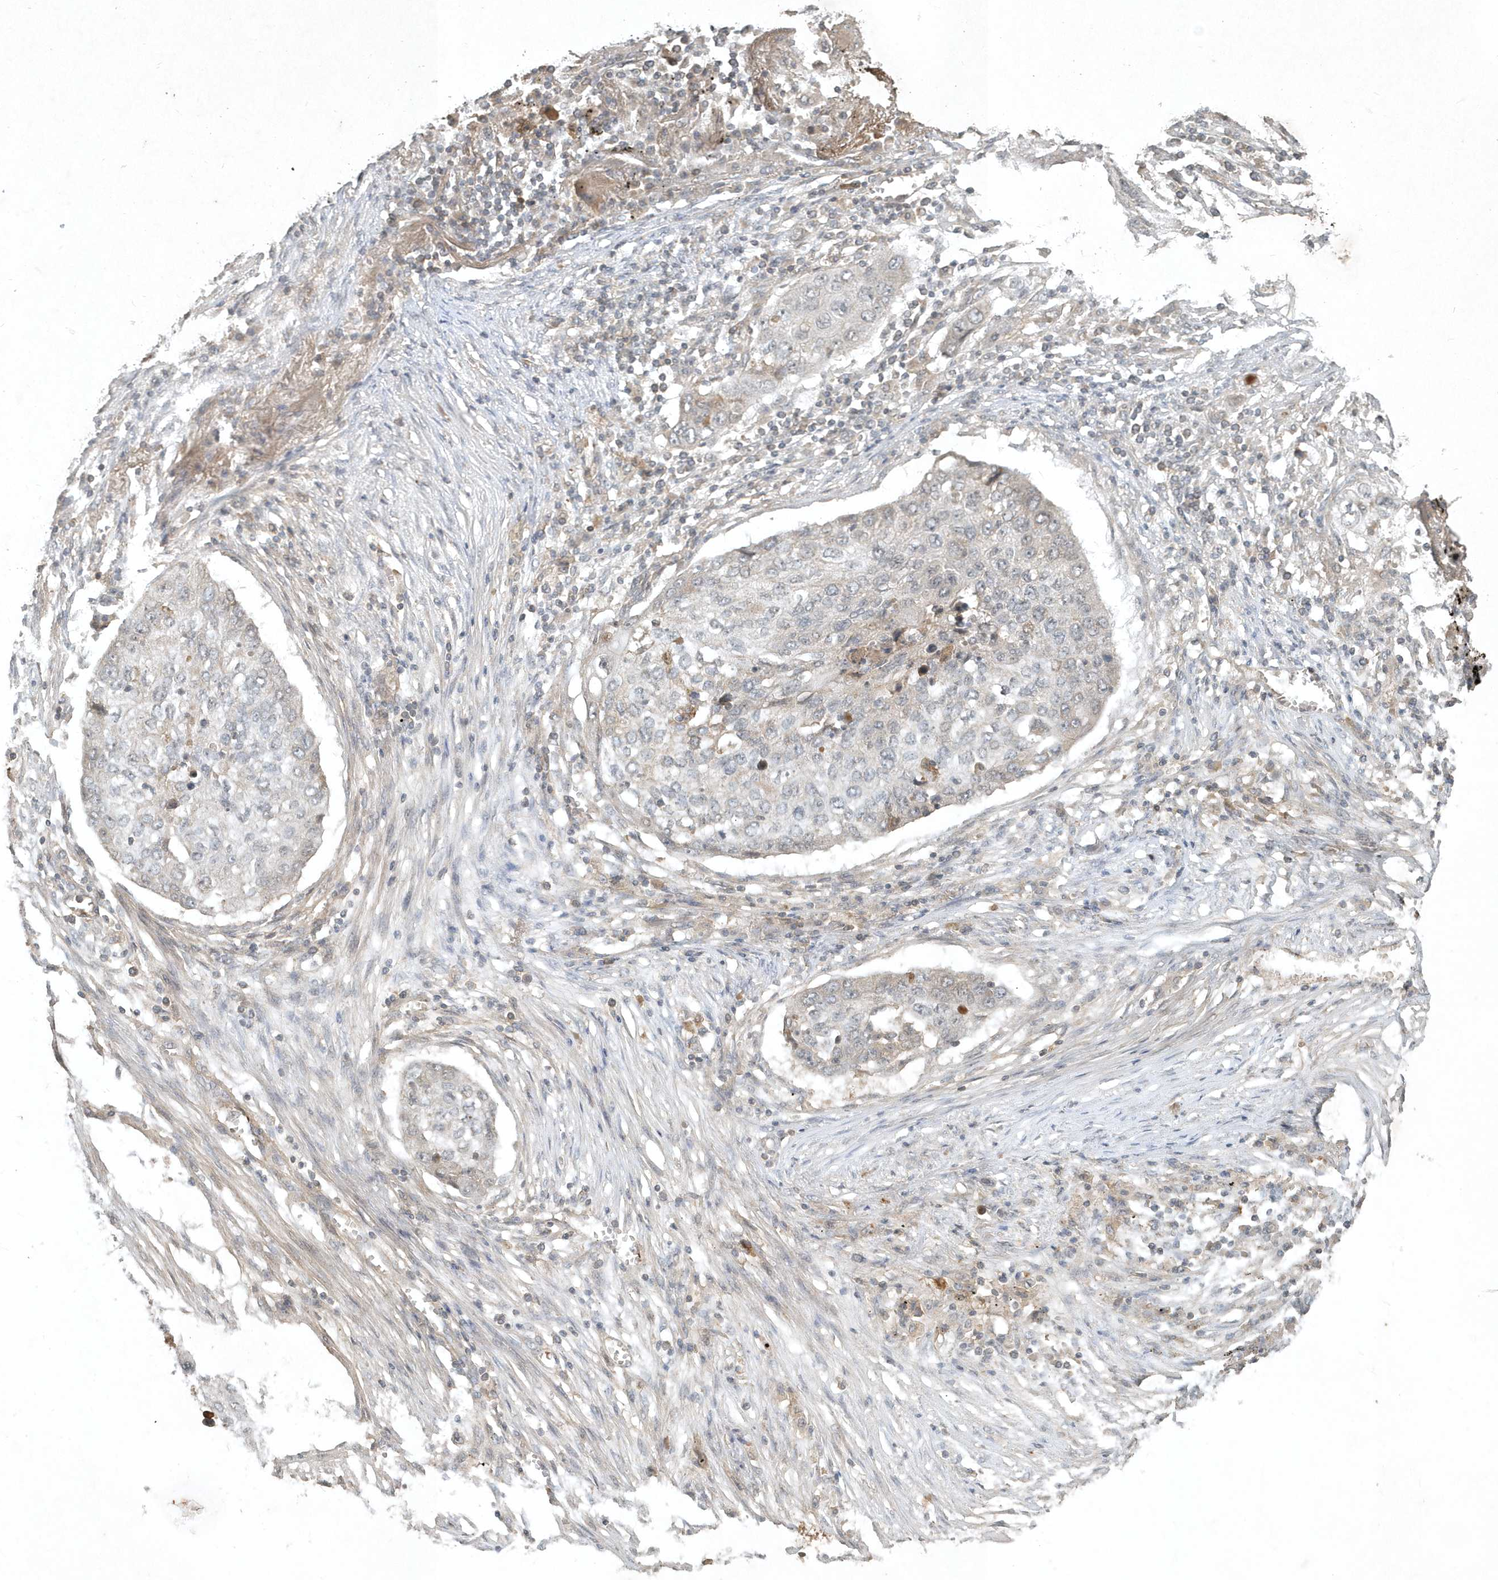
{"staining": {"intensity": "negative", "quantity": "none", "location": "none"}, "tissue": "lung cancer", "cell_type": "Tumor cells", "image_type": "cancer", "snomed": [{"axis": "morphology", "description": "Squamous cell carcinoma, NOS"}, {"axis": "topography", "description": "Lung"}], "caption": "Squamous cell carcinoma (lung) stained for a protein using IHC exhibits no expression tumor cells.", "gene": "TNFAIP6", "patient": {"sex": "female", "age": 63}}